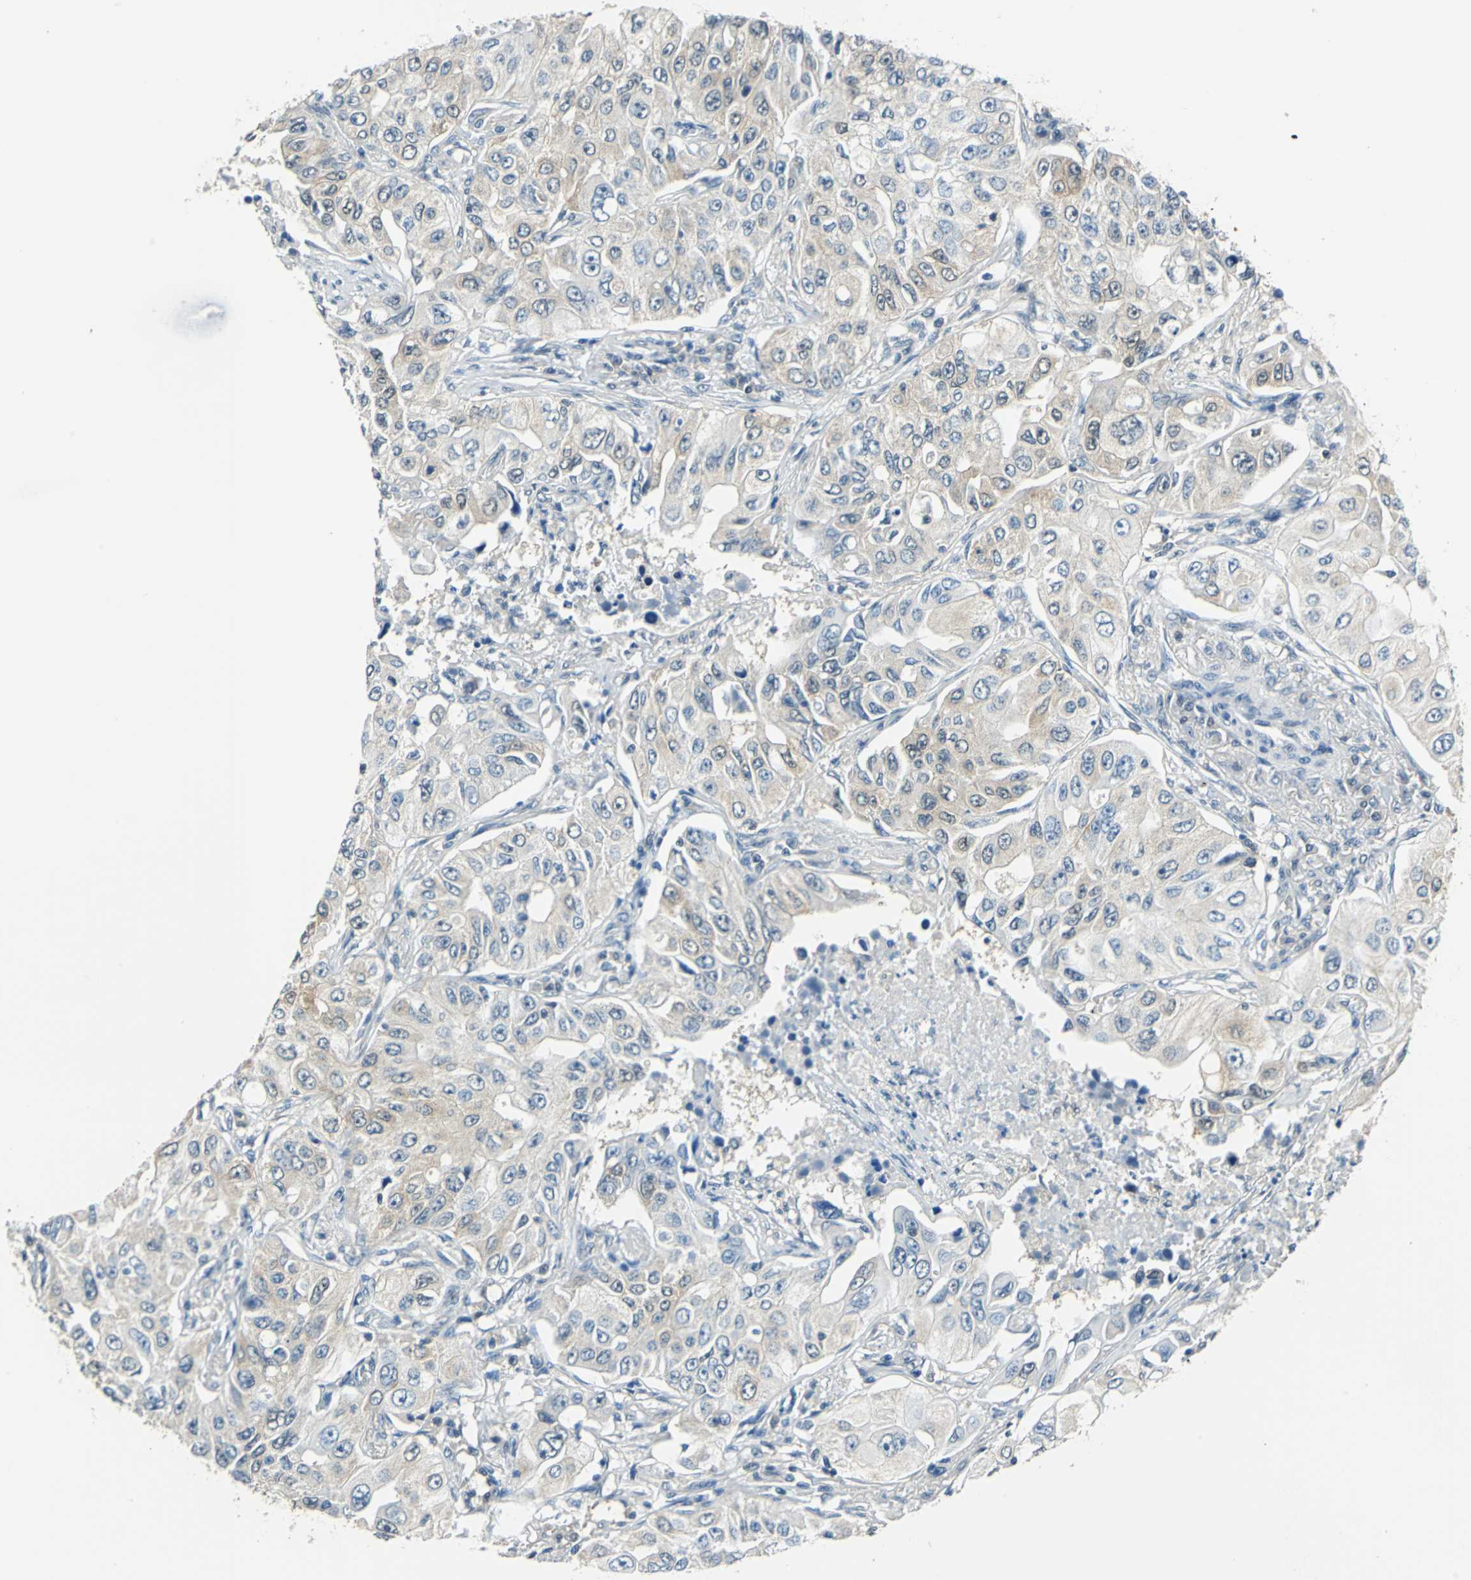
{"staining": {"intensity": "weak", "quantity": ">75%", "location": "cytoplasmic/membranous"}, "tissue": "lung cancer", "cell_type": "Tumor cells", "image_type": "cancer", "snomed": [{"axis": "morphology", "description": "Adenocarcinoma, NOS"}, {"axis": "topography", "description": "Lung"}], "caption": "Approximately >75% of tumor cells in adenocarcinoma (lung) show weak cytoplasmic/membranous protein positivity as visualized by brown immunohistochemical staining.", "gene": "FKBP4", "patient": {"sex": "male", "age": 84}}